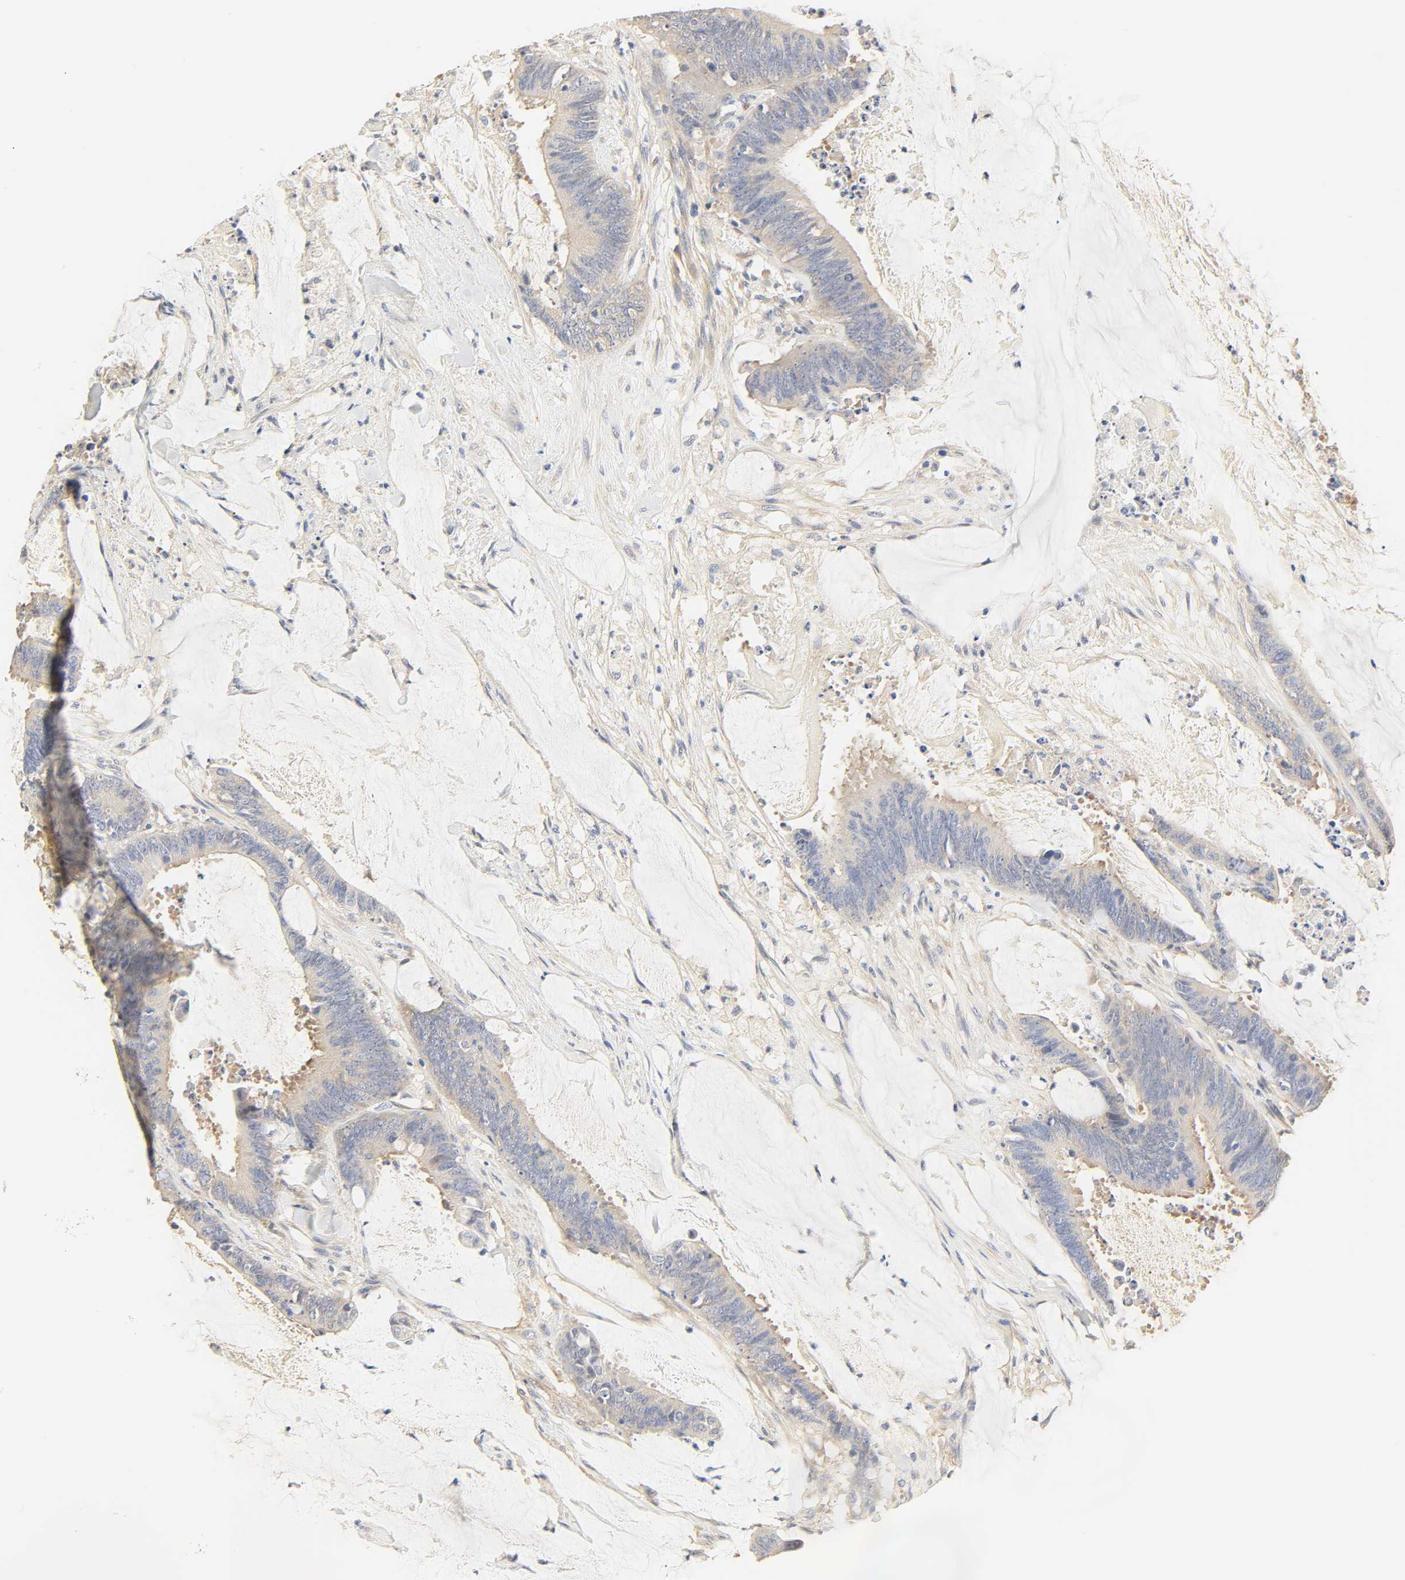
{"staining": {"intensity": "negative", "quantity": "none", "location": "none"}, "tissue": "colorectal cancer", "cell_type": "Tumor cells", "image_type": "cancer", "snomed": [{"axis": "morphology", "description": "Adenocarcinoma, NOS"}, {"axis": "topography", "description": "Rectum"}], "caption": "This image is of colorectal cancer stained with immunohistochemistry to label a protein in brown with the nuclei are counter-stained blue. There is no staining in tumor cells.", "gene": "BORCS8-MEF2B", "patient": {"sex": "female", "age": 66}}